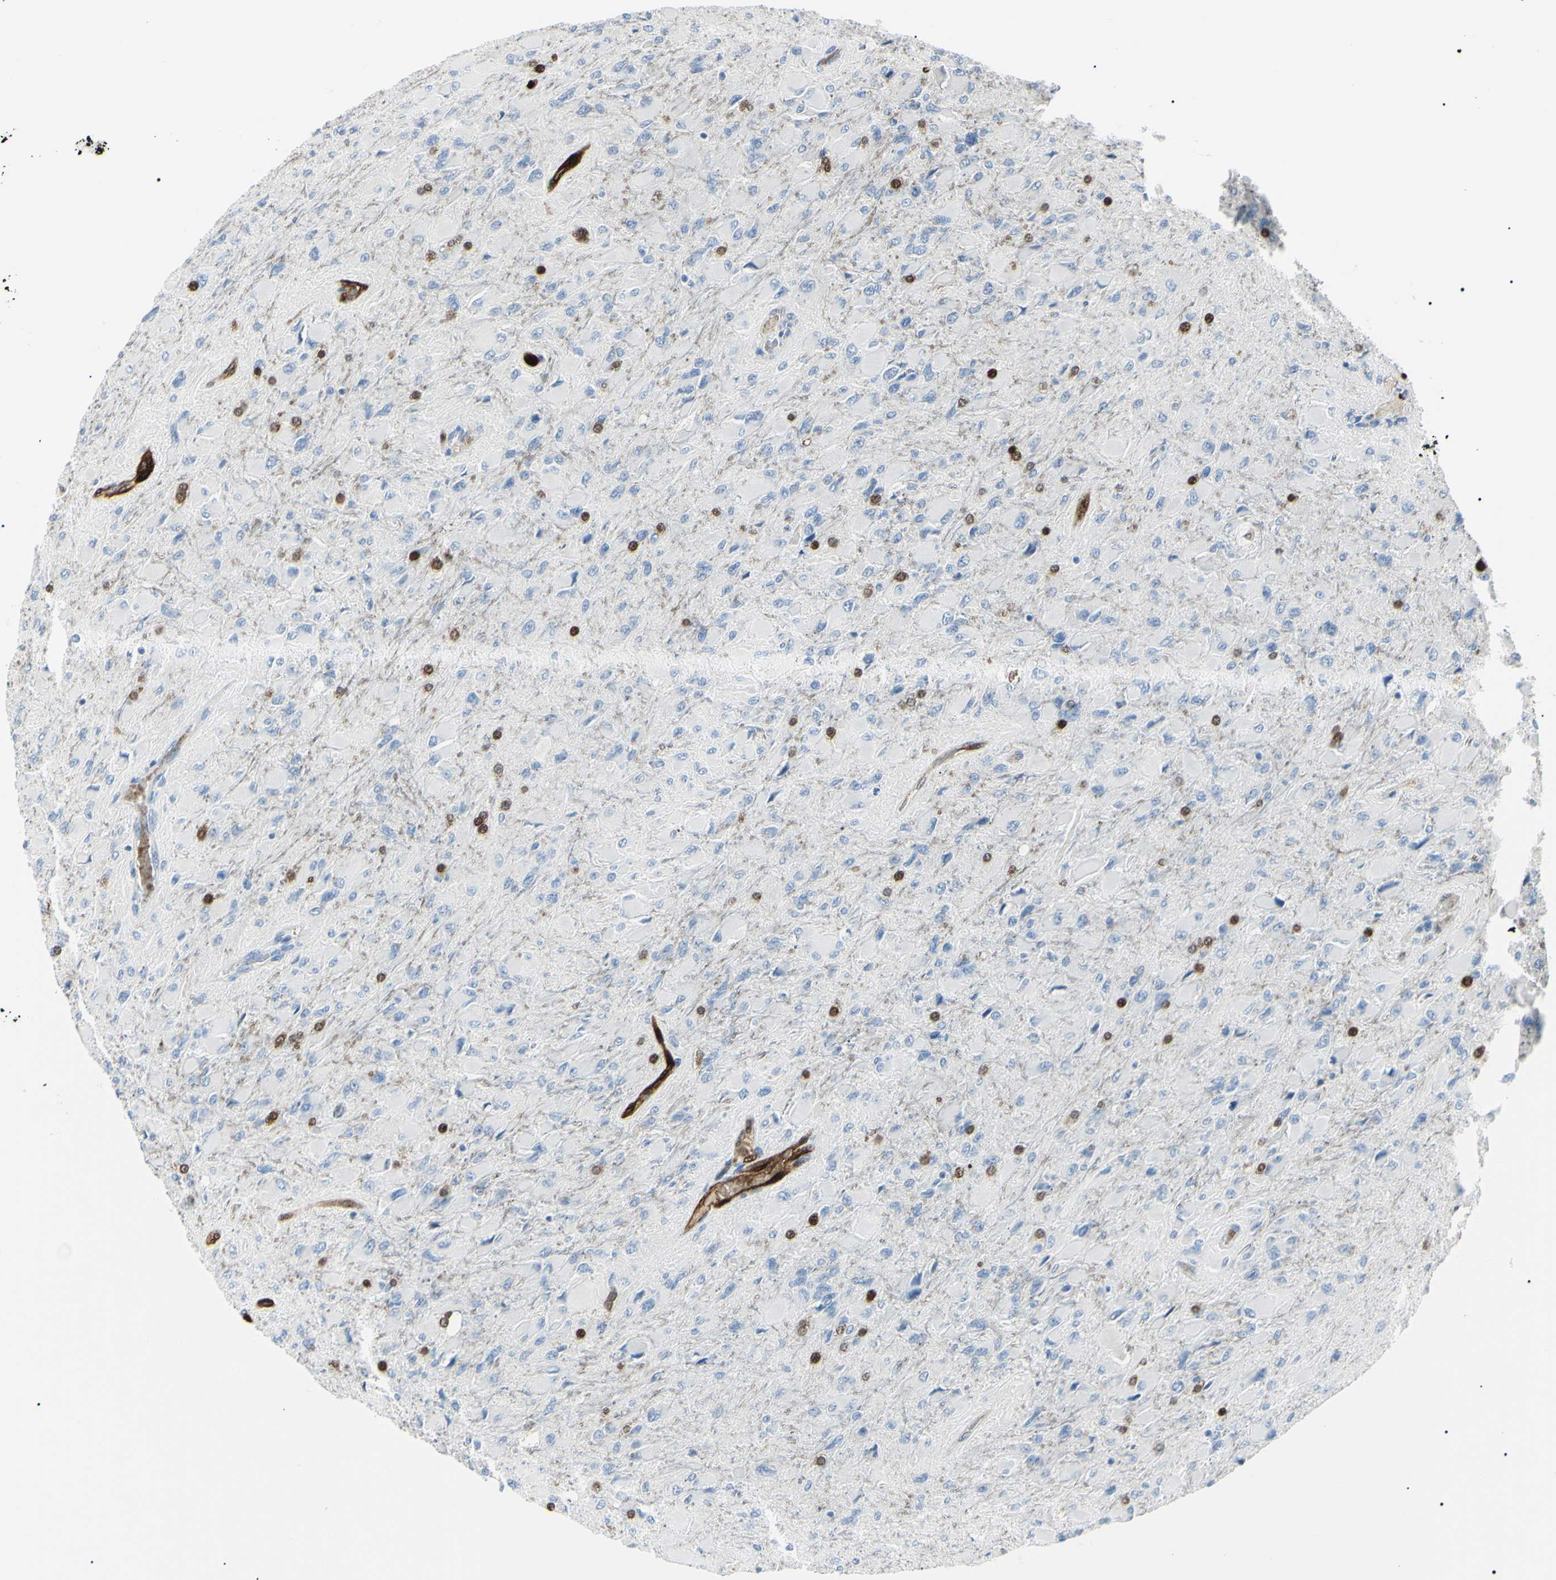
{"staining": {"intensity": "negative", "quantity": "none", "location": "none"}, "tissue": "glioma", "cell_type": "Tumor cells", "image_type": "cancer", "snomed": [{"axis": "morphology", "description": "Glioma, malignant, High grade"}, {"axis": "topography", "description": "Cerebral cortex"}], "caption": "The image demonstrates no significant staining in tumor cells of glioma.", "gene": "CA2", "patient": {"sex": "female", "age": 36}}